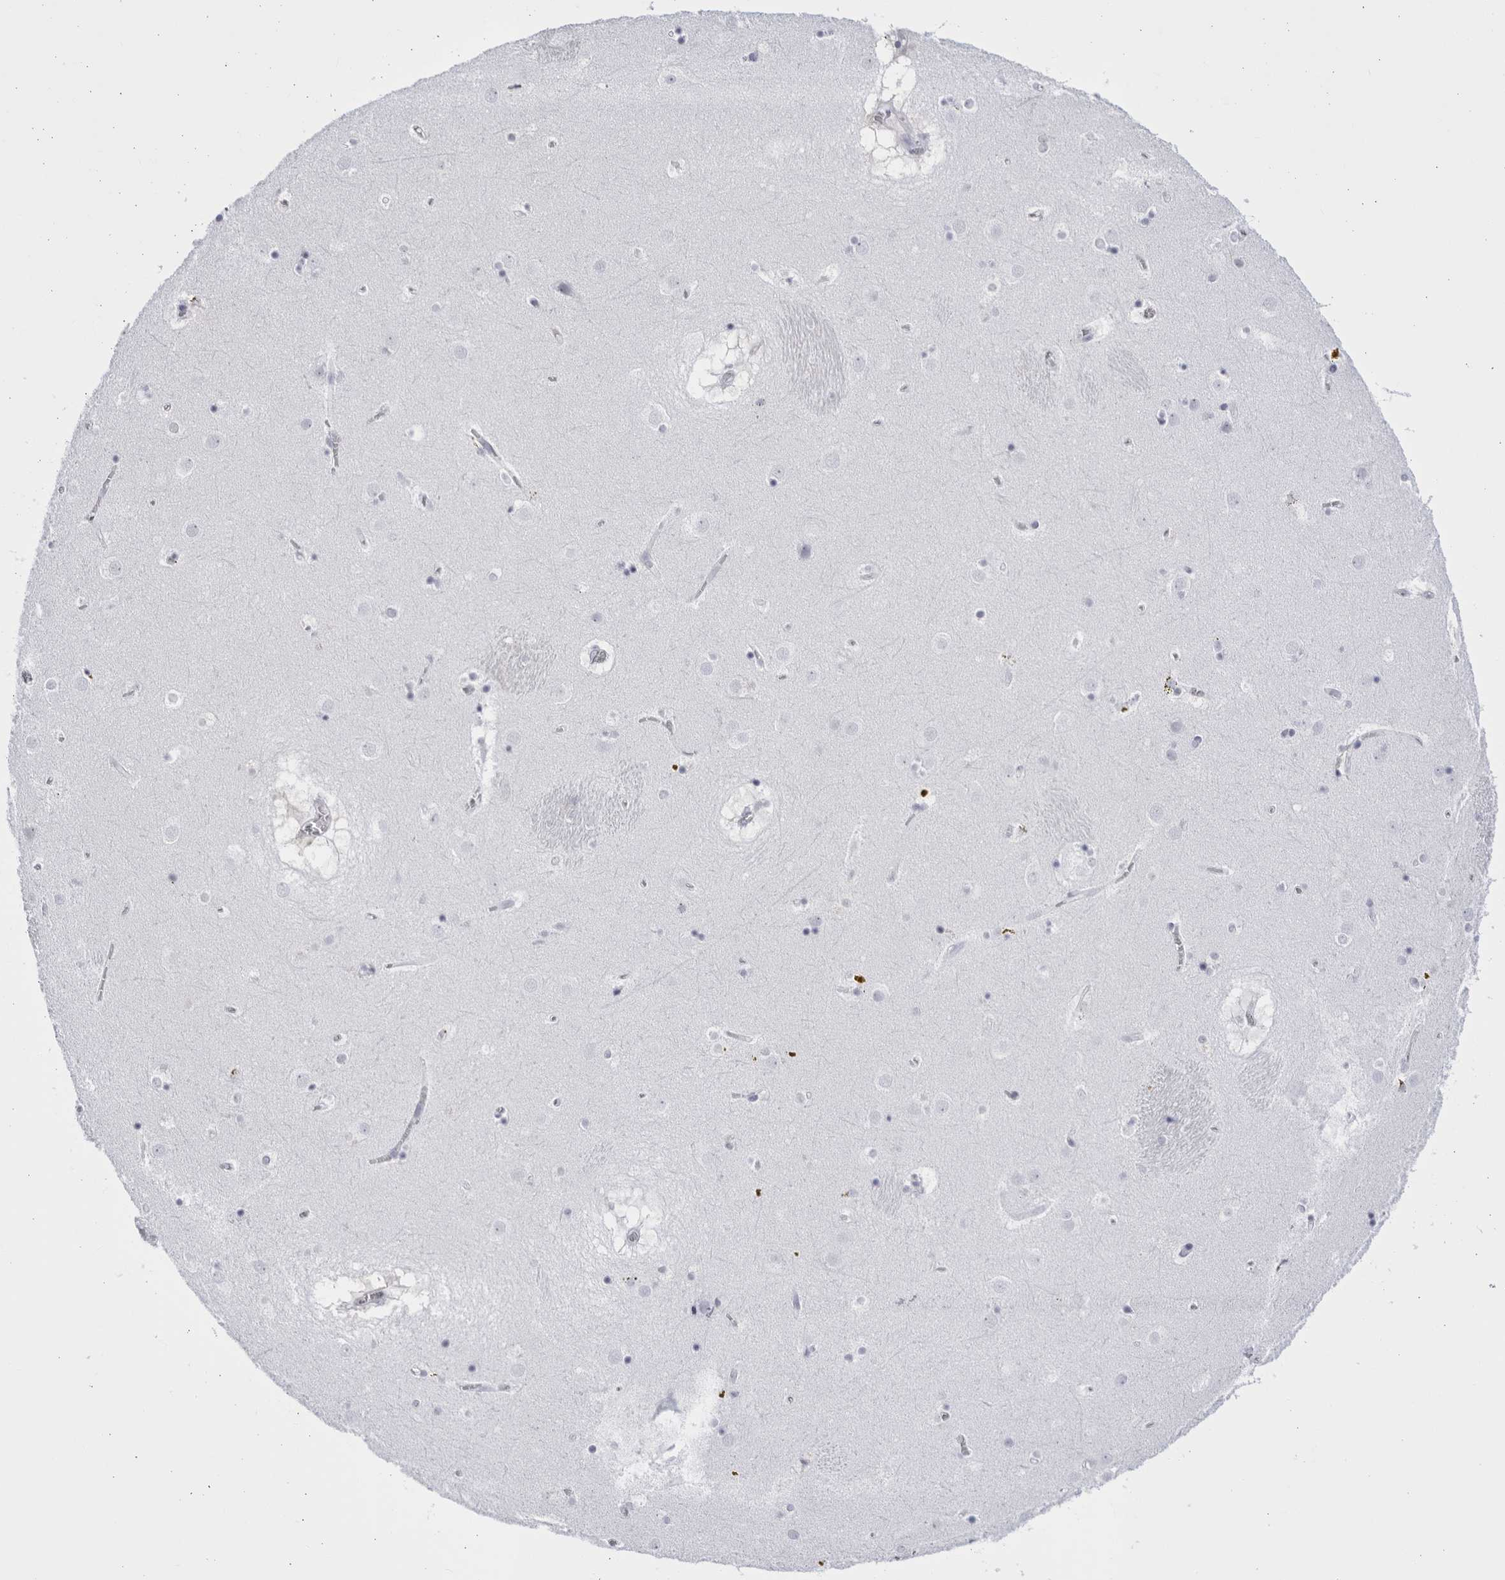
{"staining": {"intensity": "negative", "quantity": "none", "location": "none"}, "tissue": "caudate", "cell_type": "Glial cells", "image_type": "normal", "snomed": [{"axis": "morphology", "description": "Normal tissue, NOS"}, {"axis": "topography", "description": "Lateral ventricle wall"}], "caption": "This is a image of IHC staining of unremarkable caudate, which shows no positivity in glial cells. Brightfield microscopy of immunohistochemistry stained with DAB (brown) and hematoxylin (blue), captured at high magnification.", "gene": "CCDC181", "patient": {"sex": "male", "age": 70}}